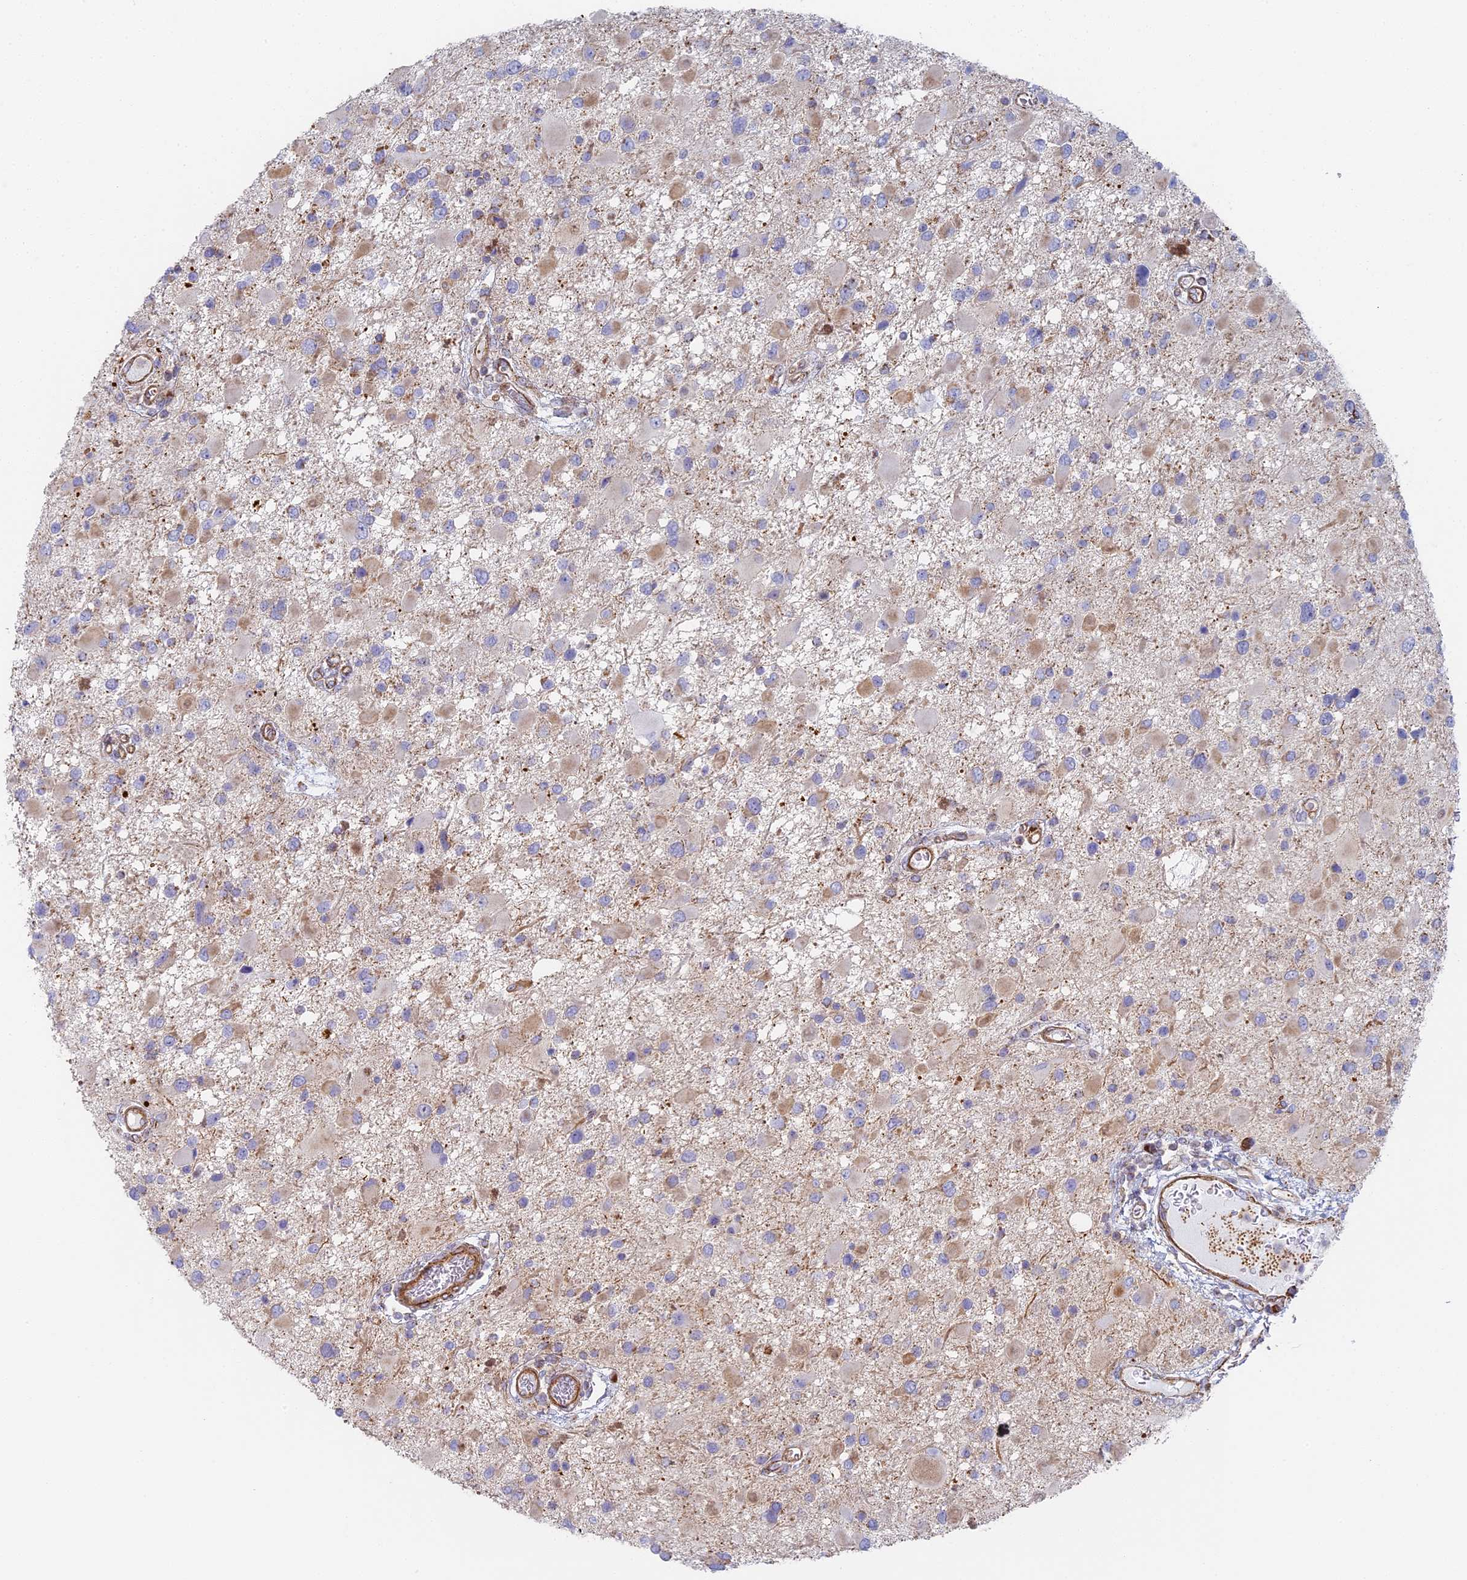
{"staining": {"intensity": "weak", "quantity": "<25%", "location": "cytoplasmic/membranous"}, "tissue": "glioma", "cell_type": "Tumor cells", "image_type": "cancer", "snomed": [{"axis": "morphology", "description": "Glioma, malignant, High grade"}, {"axis": "topography", "description": "Brain"}], "caption": "Tumor cells show no significant protein expression in glioma.", "gene": "DDA1", "patient": {"sex": "male", "age": 53}}